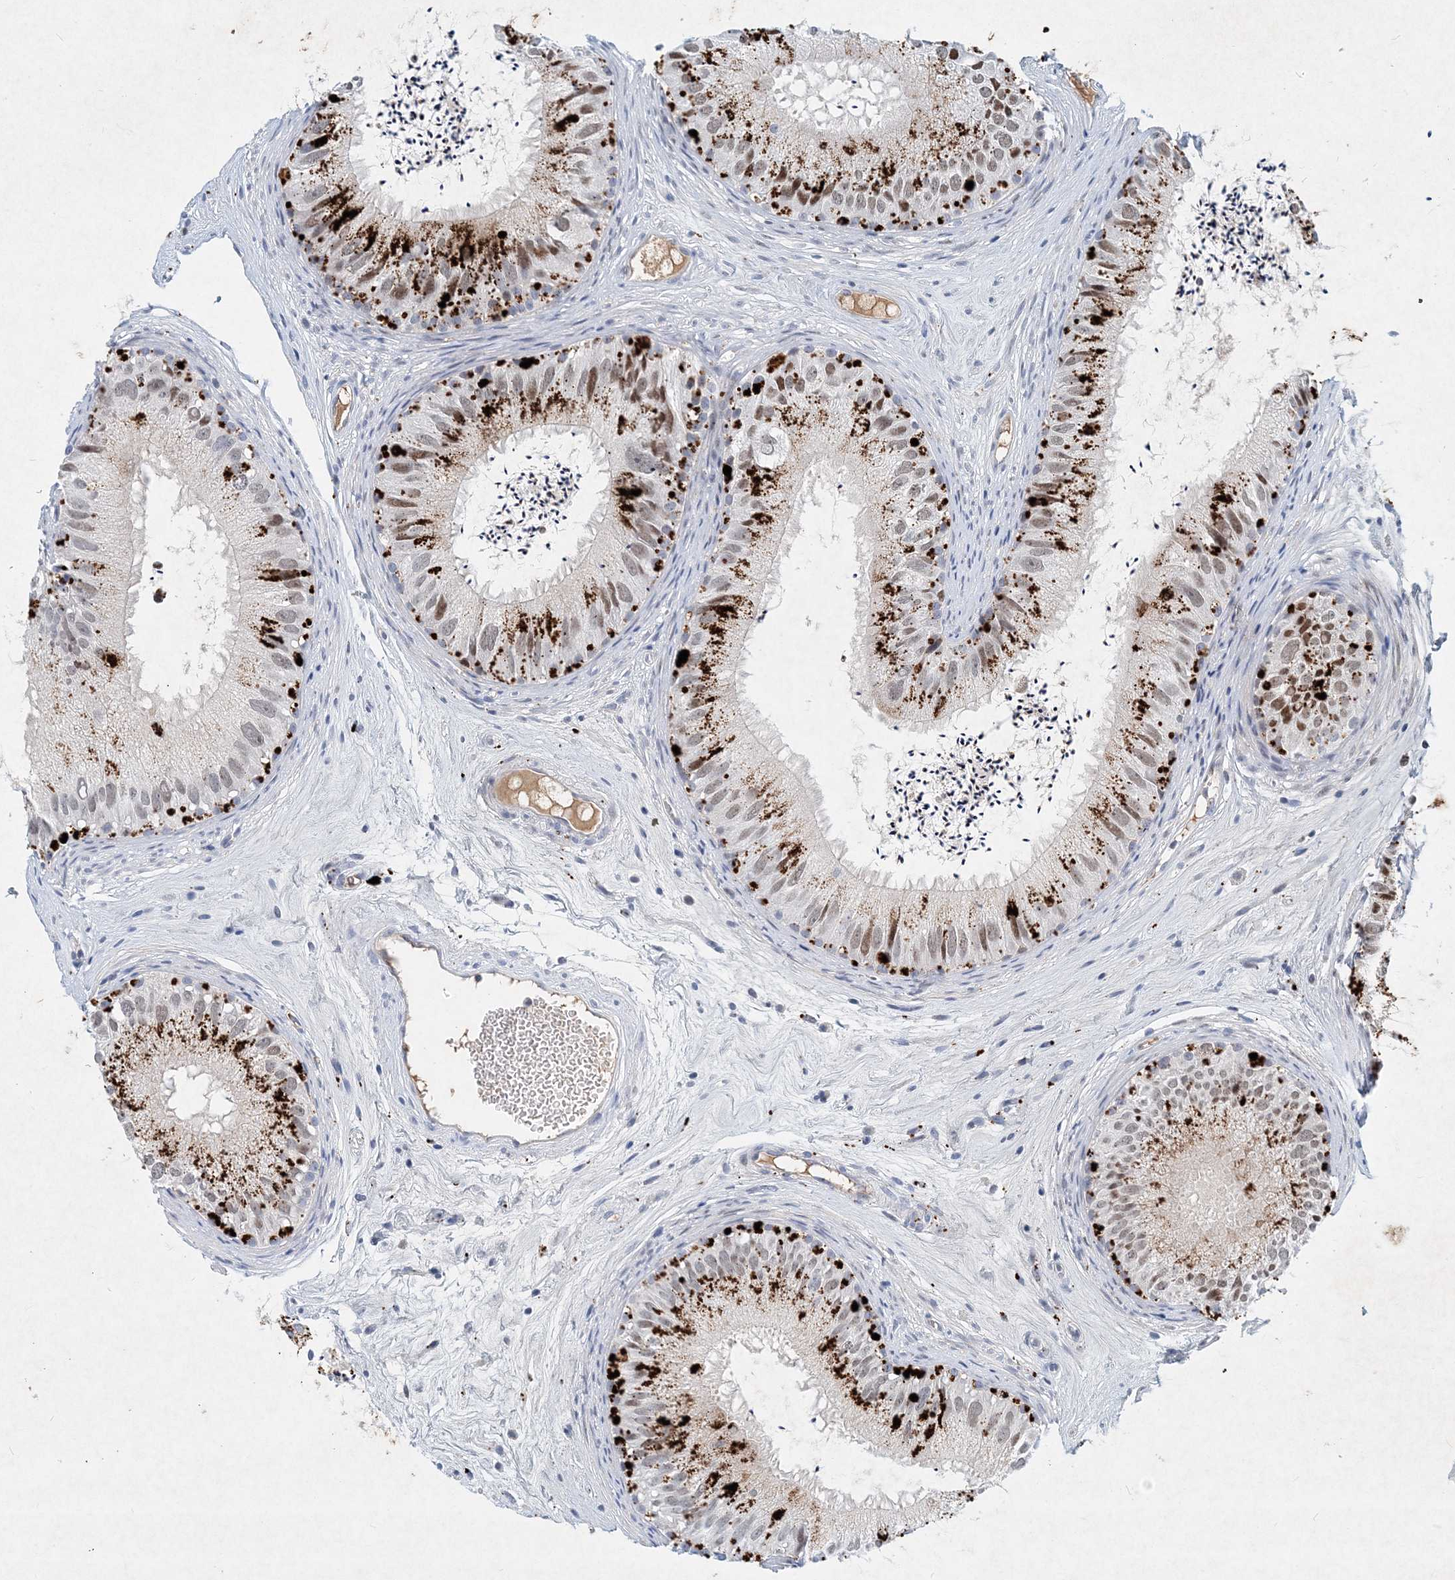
{"staining": {"intensity": "strong", "quantity": "<25%", "location": "cytoplasmic/membranous,nuclear"}, "tissue": "epididymis", "cell_type": "Glandular cells", "image_type": "normal", "snomed": [{"axis": "morphology", "description": "Normal tissue, NOS"}, {"axis": "topography", "description": "Epididymis"}], "caption": "IHC photomicrograph of normal epididymis: epididymis stained using immunohistochemistry (IHC) displays medium levels of strong protein expression localized specifically in the cytoplasmic/membranous,nuclear of glandular cells, appearing as a cytoplasmic/membranous,nuclear brown color.", "gene": "KPNA4", "patient": {"sex": "male", "age": 77}}